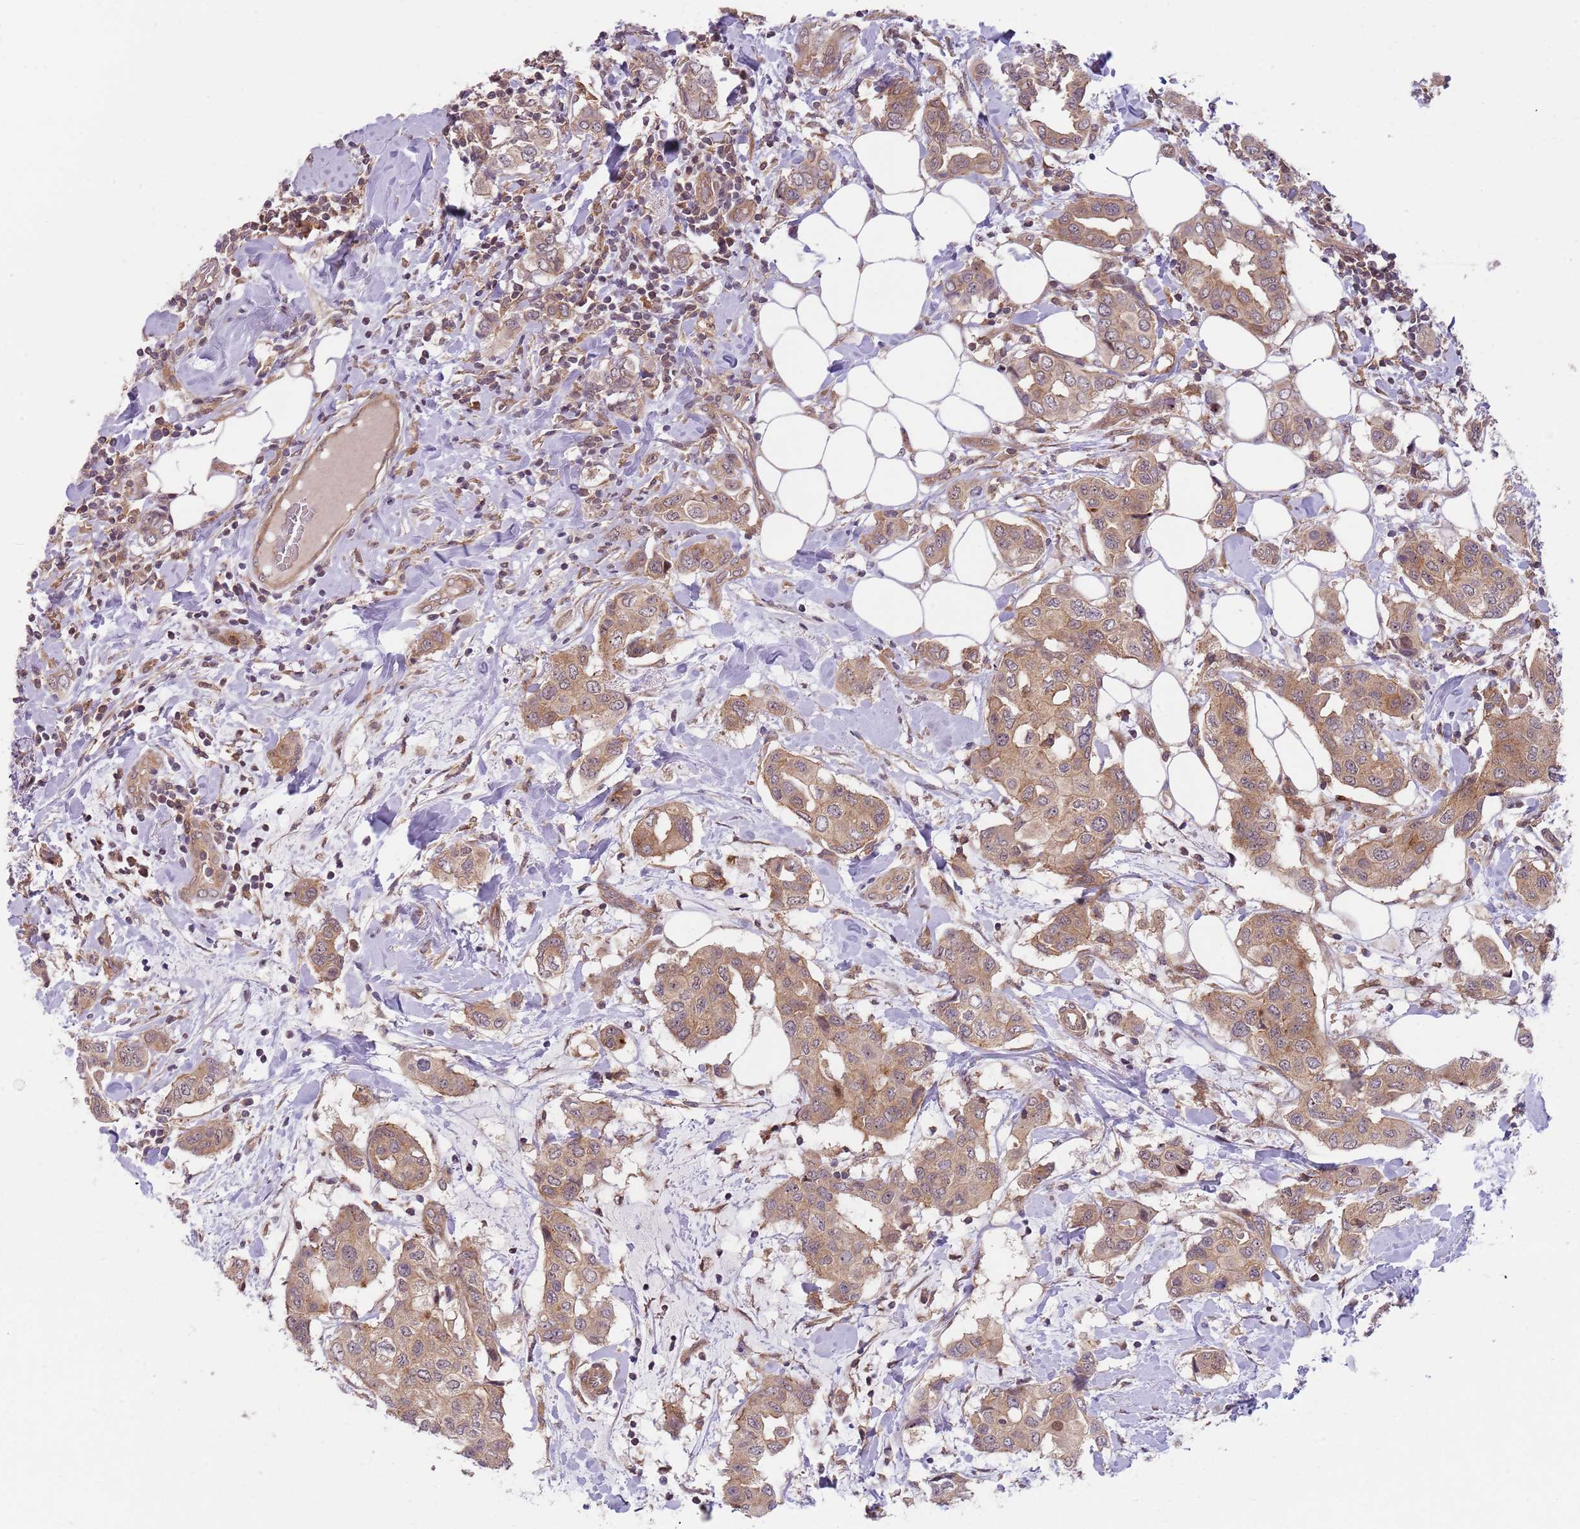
{"staining": {"intensity": "moderate", "quantity": ">75%", "location": "cytoplasmic/membranous"}, "tissue": "breast cancer", "cell_type": "Tumor cells", "image_type": "cancer", "snomed": [{"axis": "morphology", "description": "Lobular carcinoma"}, {"axis": "topography", "description": "Breast"}], "caption": "Brown immunohistochemical staining in breast cancer demonstrates moderate cytoplasmic/membranous staining in about >75% of tumor cells.", "gene": "GGA1", "patient": {"sex": "female", "age": 51}}